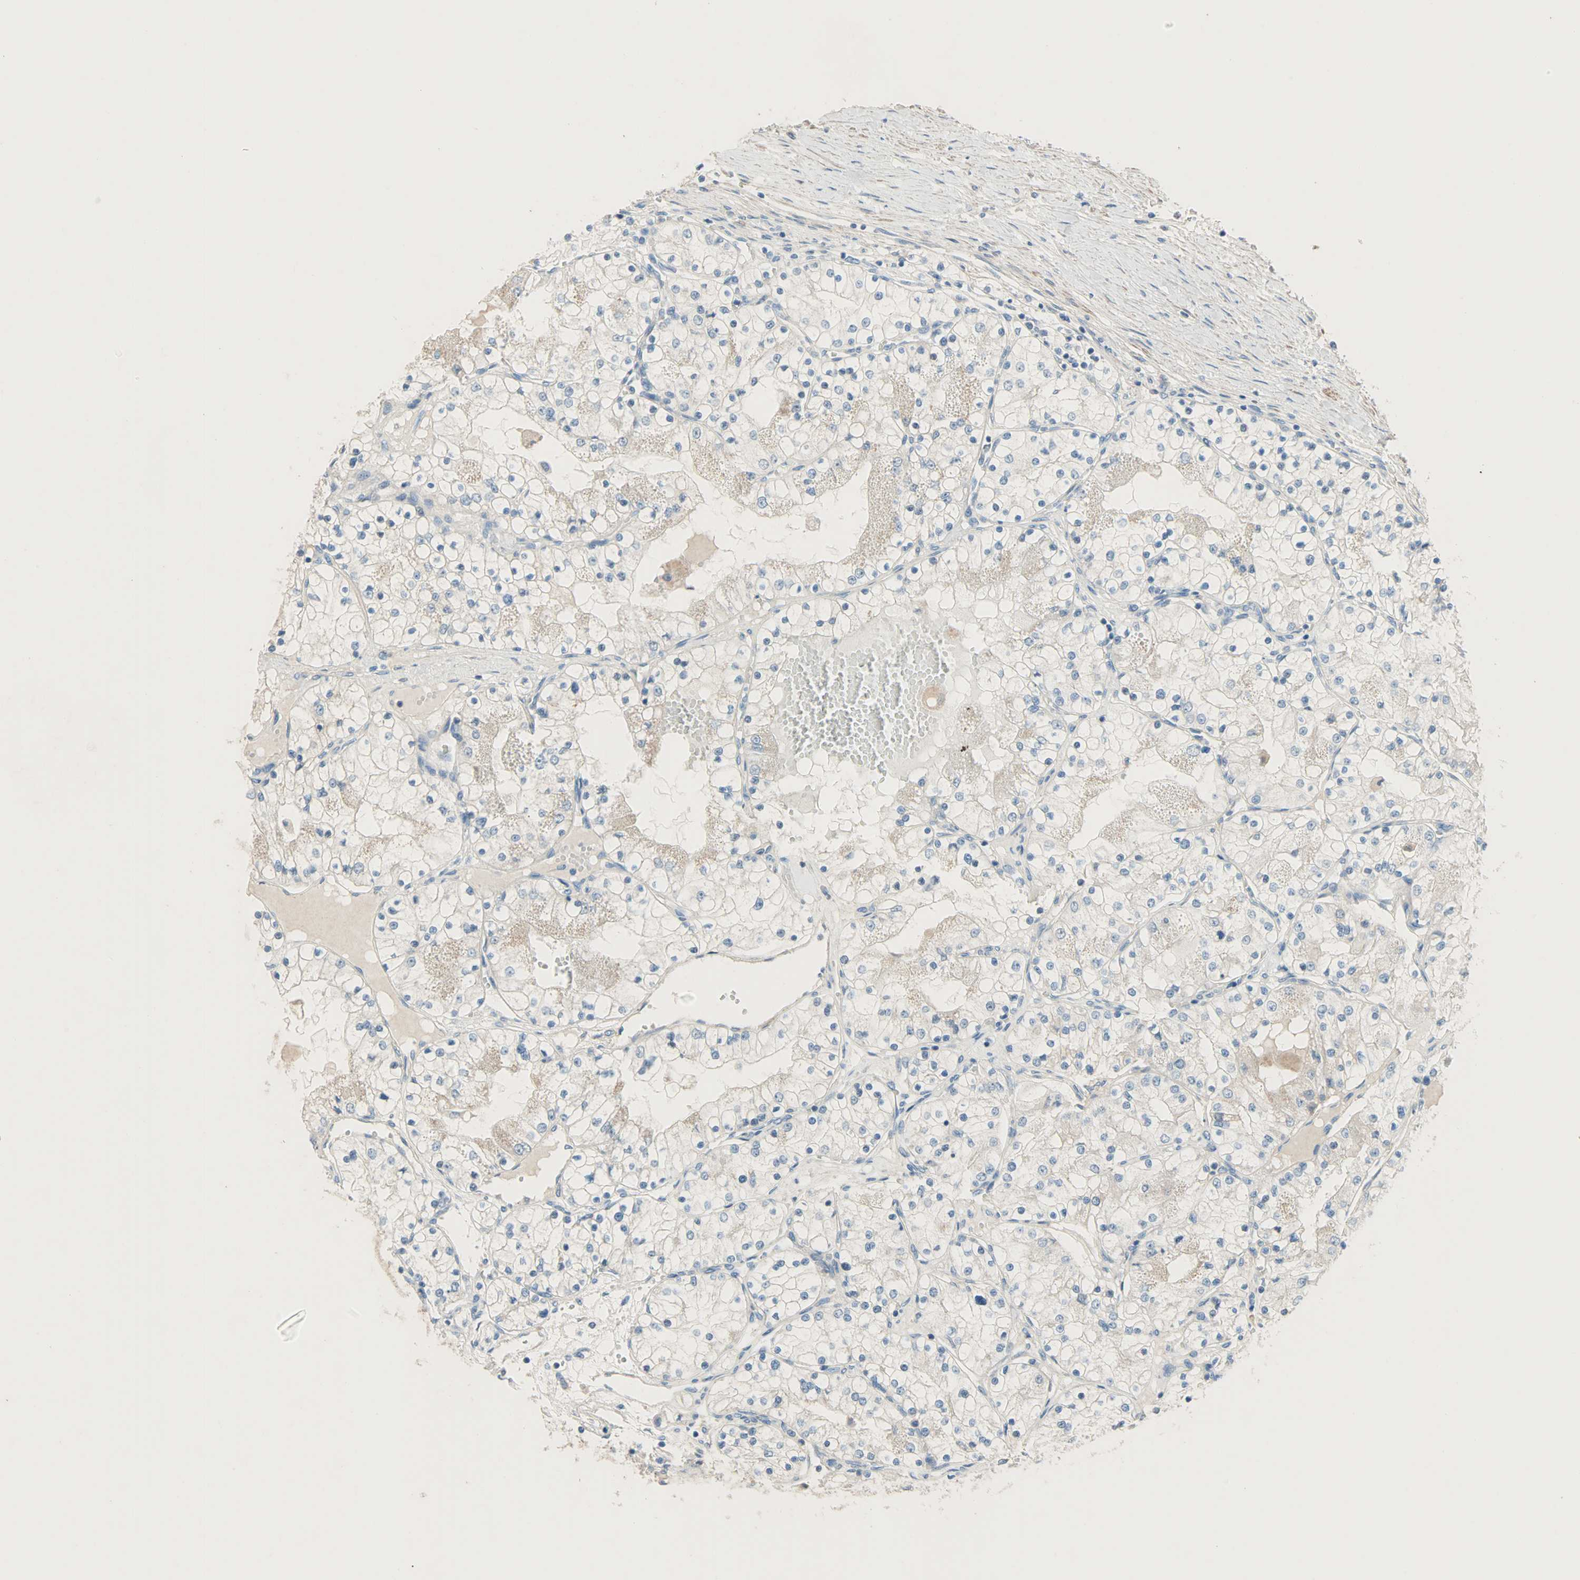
{"staining": {"intensity": "negative", "quantity": "none", "location": "none"}, "tissue": "renal cancer", "cell_type": "Tumor cells", "image_type": "cancer", "snomed": [{"axis": "morphology", "description": "Adenocarcinoma, NOS"}, {"axis": "topography", "description": "Kidney"}], "caption": "IHC micrograph of human renal adenocarcinoma stained for a protein (brown), which reveals no positivity in tumor cells.", "gene": "ACVRL1", "patient": {"sex": "male", "age": 68}}